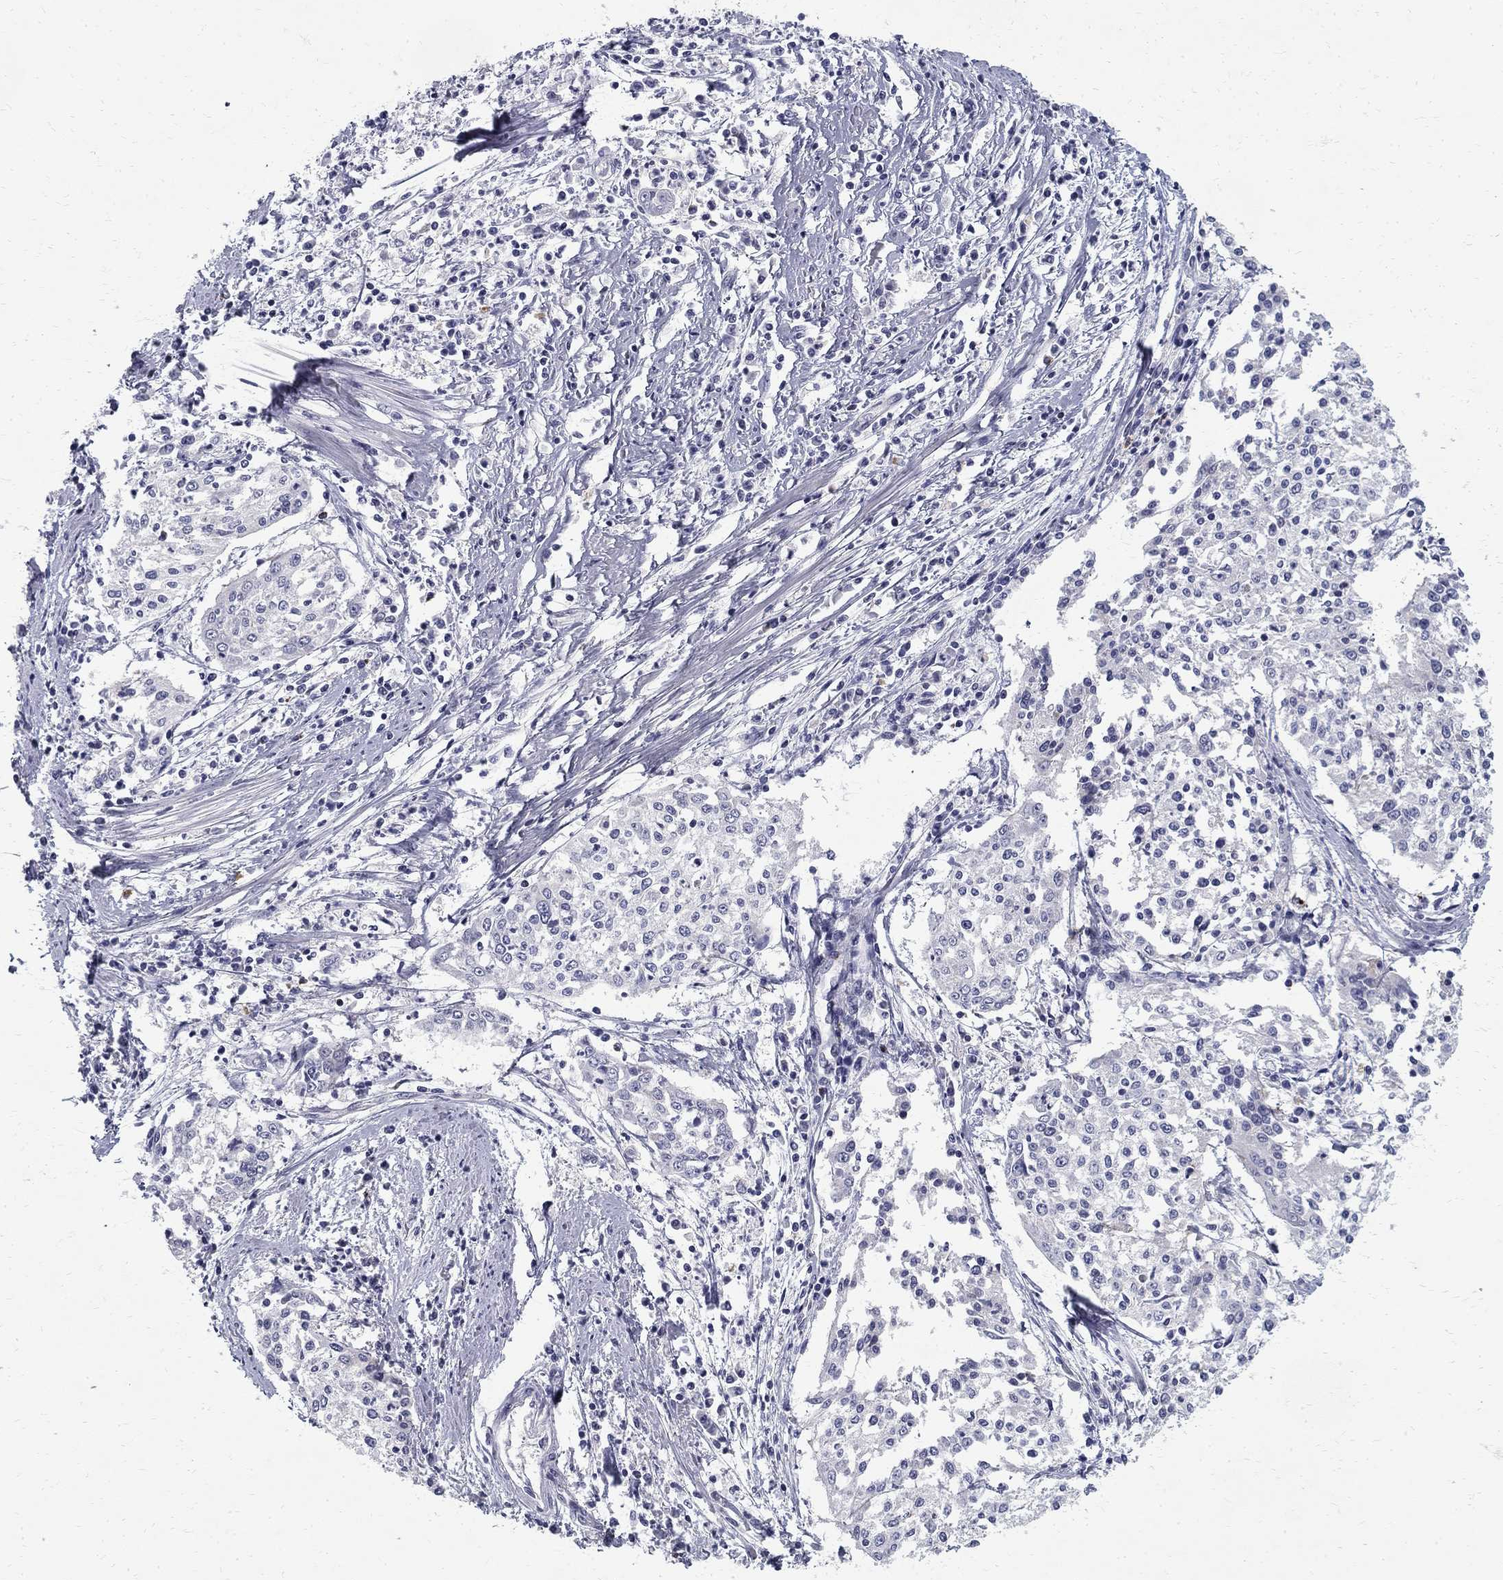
{"staining": {"intensity": "negative", "quantity": "none", "location": "none"}, "tissue": "cervical cancer", "cell_type": "Tumor cells", "image_type": "cancer", "snomed": [{"axis": "morphology", "description": "Squamous cell carcinoma, NOS"}, {"axis": "topography", "description": "Cervix"}], "caption": "Tumor cells are negative for protein expression in human squamous cell carcinoma (cervical).", "gene": "CLIC6", "patient": {"sex": "female", "age": 41}}